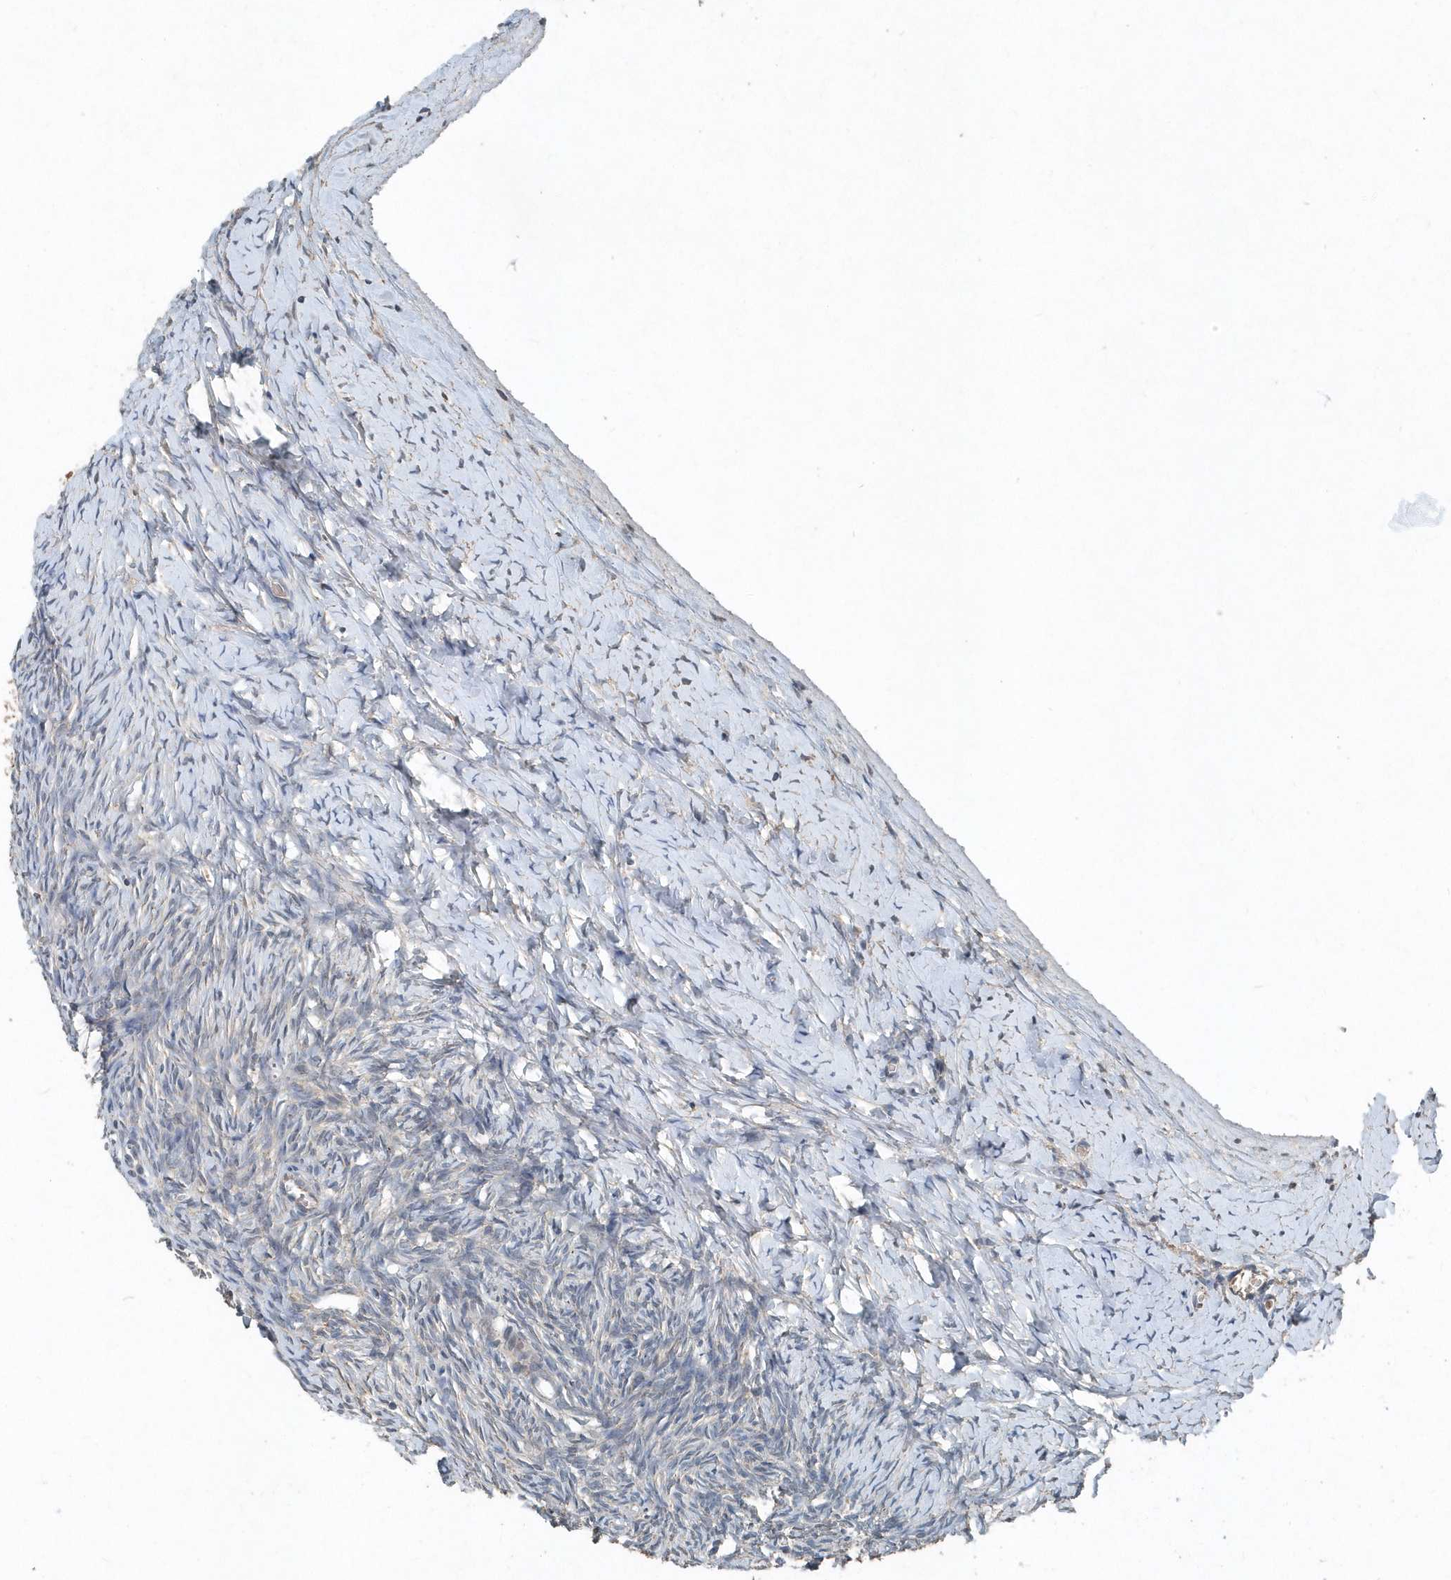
{"staining": {"intensity": "negative", "quantity": "none", "location": "none"}, "tissue": "ovary", "cell_type": "Ovarian stroma cells", "image_type": "normal", "snomed": [{"axis": "morphology", "description": "Normal tissue, NOS"}, {"axis": "morphology", "description": "Developmental malformation"}, {"axis": "topography", "description": "Ovary"}], "caption": "An immunohistochemistry image of normal ovary is shown. There is no staining in ovarian stroma cells of ovary. (DAB (3,3'-diaminobenzidine) immunohistochemistry (IHC) with hematoxylin counter stain).", "gene": "SCFD2", "patient": {"sex": "female", "age": 39}}